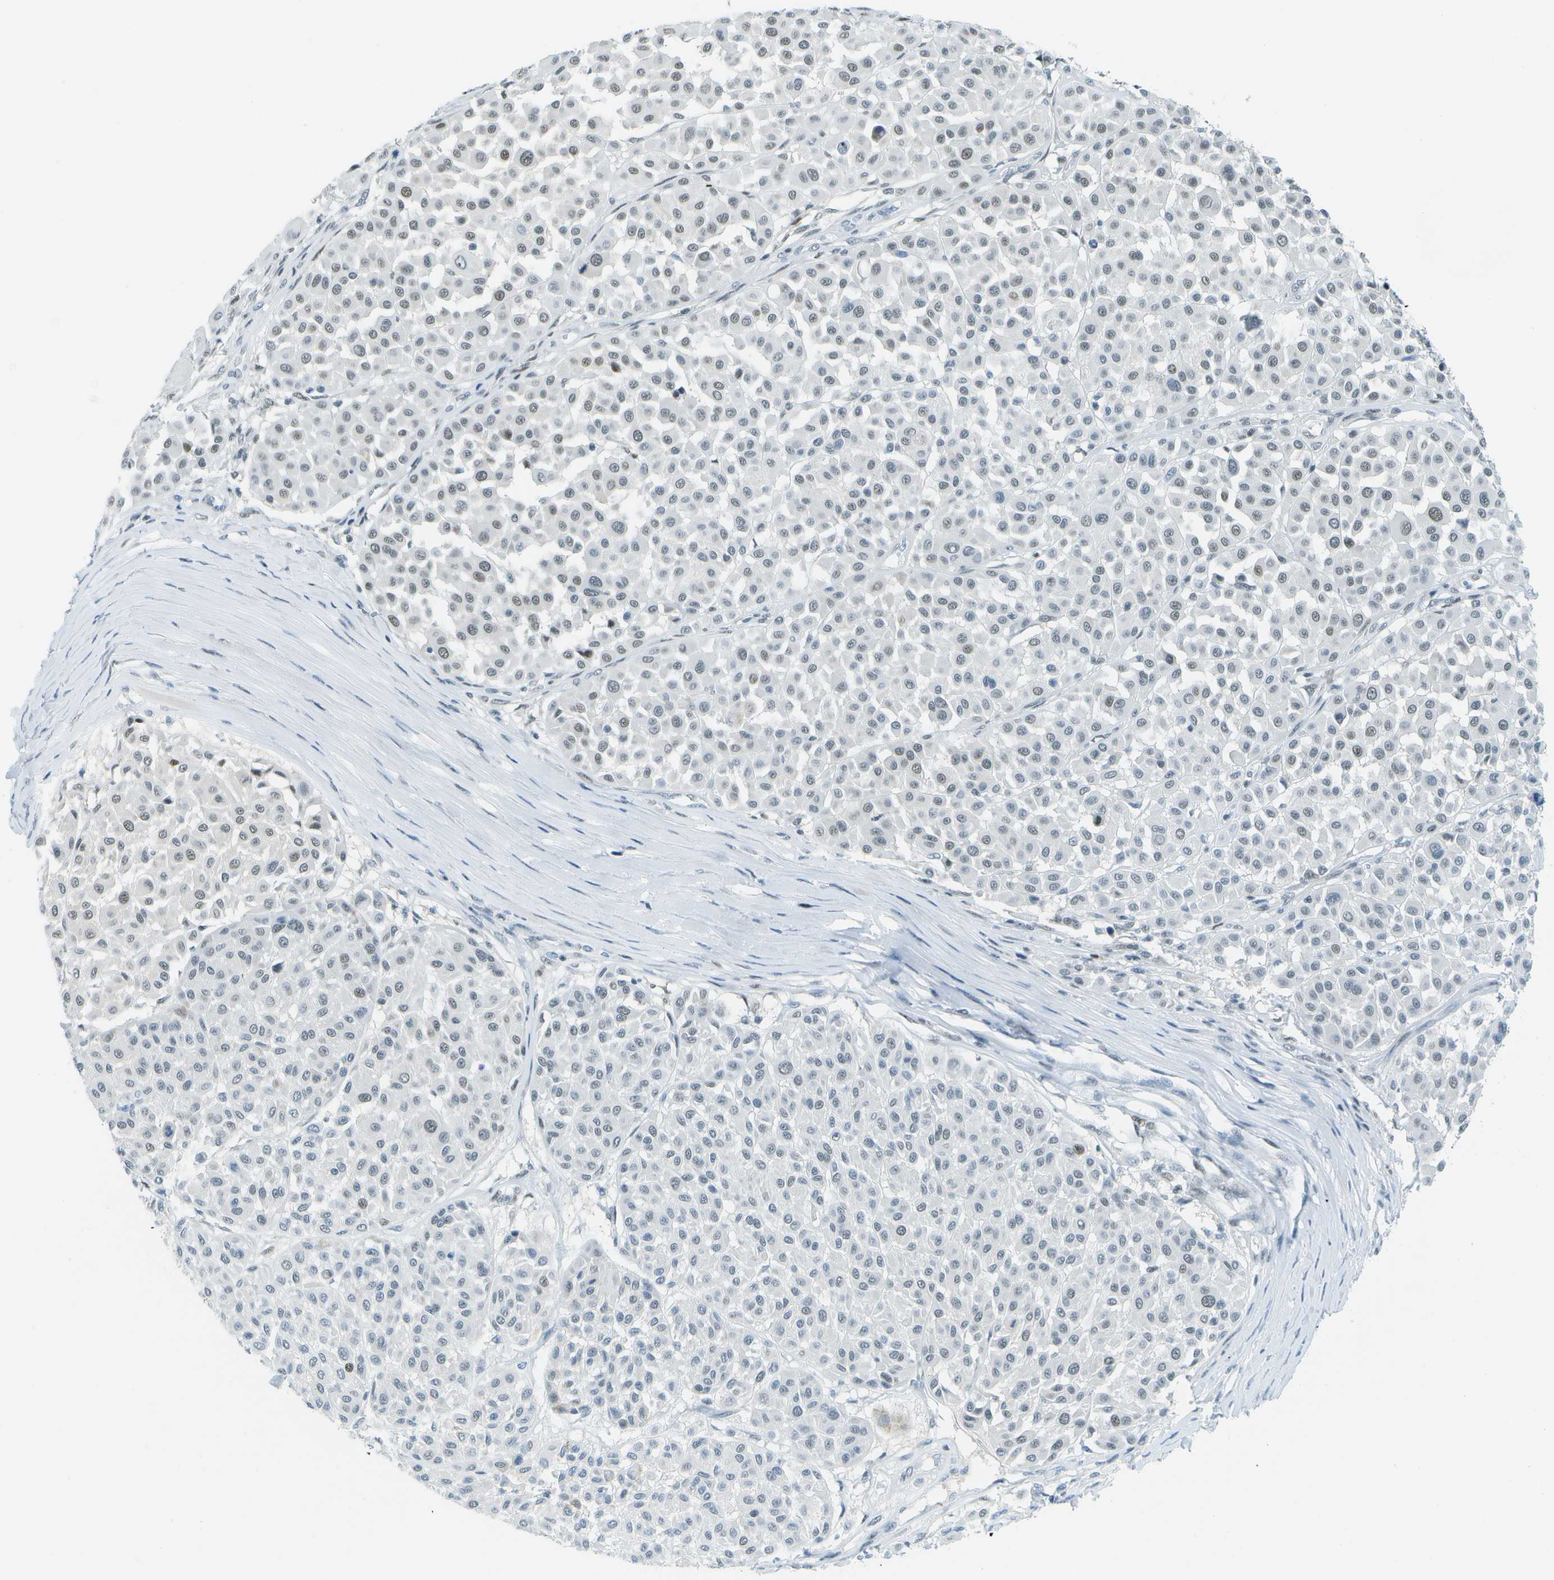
{"staining": {"intensity": "negative", "quantity": "none", "location": "none"}, "tissue": "melanoma", "cell_type": "Tumor cells", "image_type": "cancer", "snomed": [{"axis": "morphology", "description": "Malignant melanoma, Metastatic site"}, {"axis": "topography", "description": "Soft tissue"}], "caption": "Micrograph shows no protein positivity in tumor cells of malignant melanoma (metastatic site) tissue. (Brightfield microscopy of DAB IHC at high magnification).", "gene": "NEK11", "patient": {"sex": "male", "age": 41}}